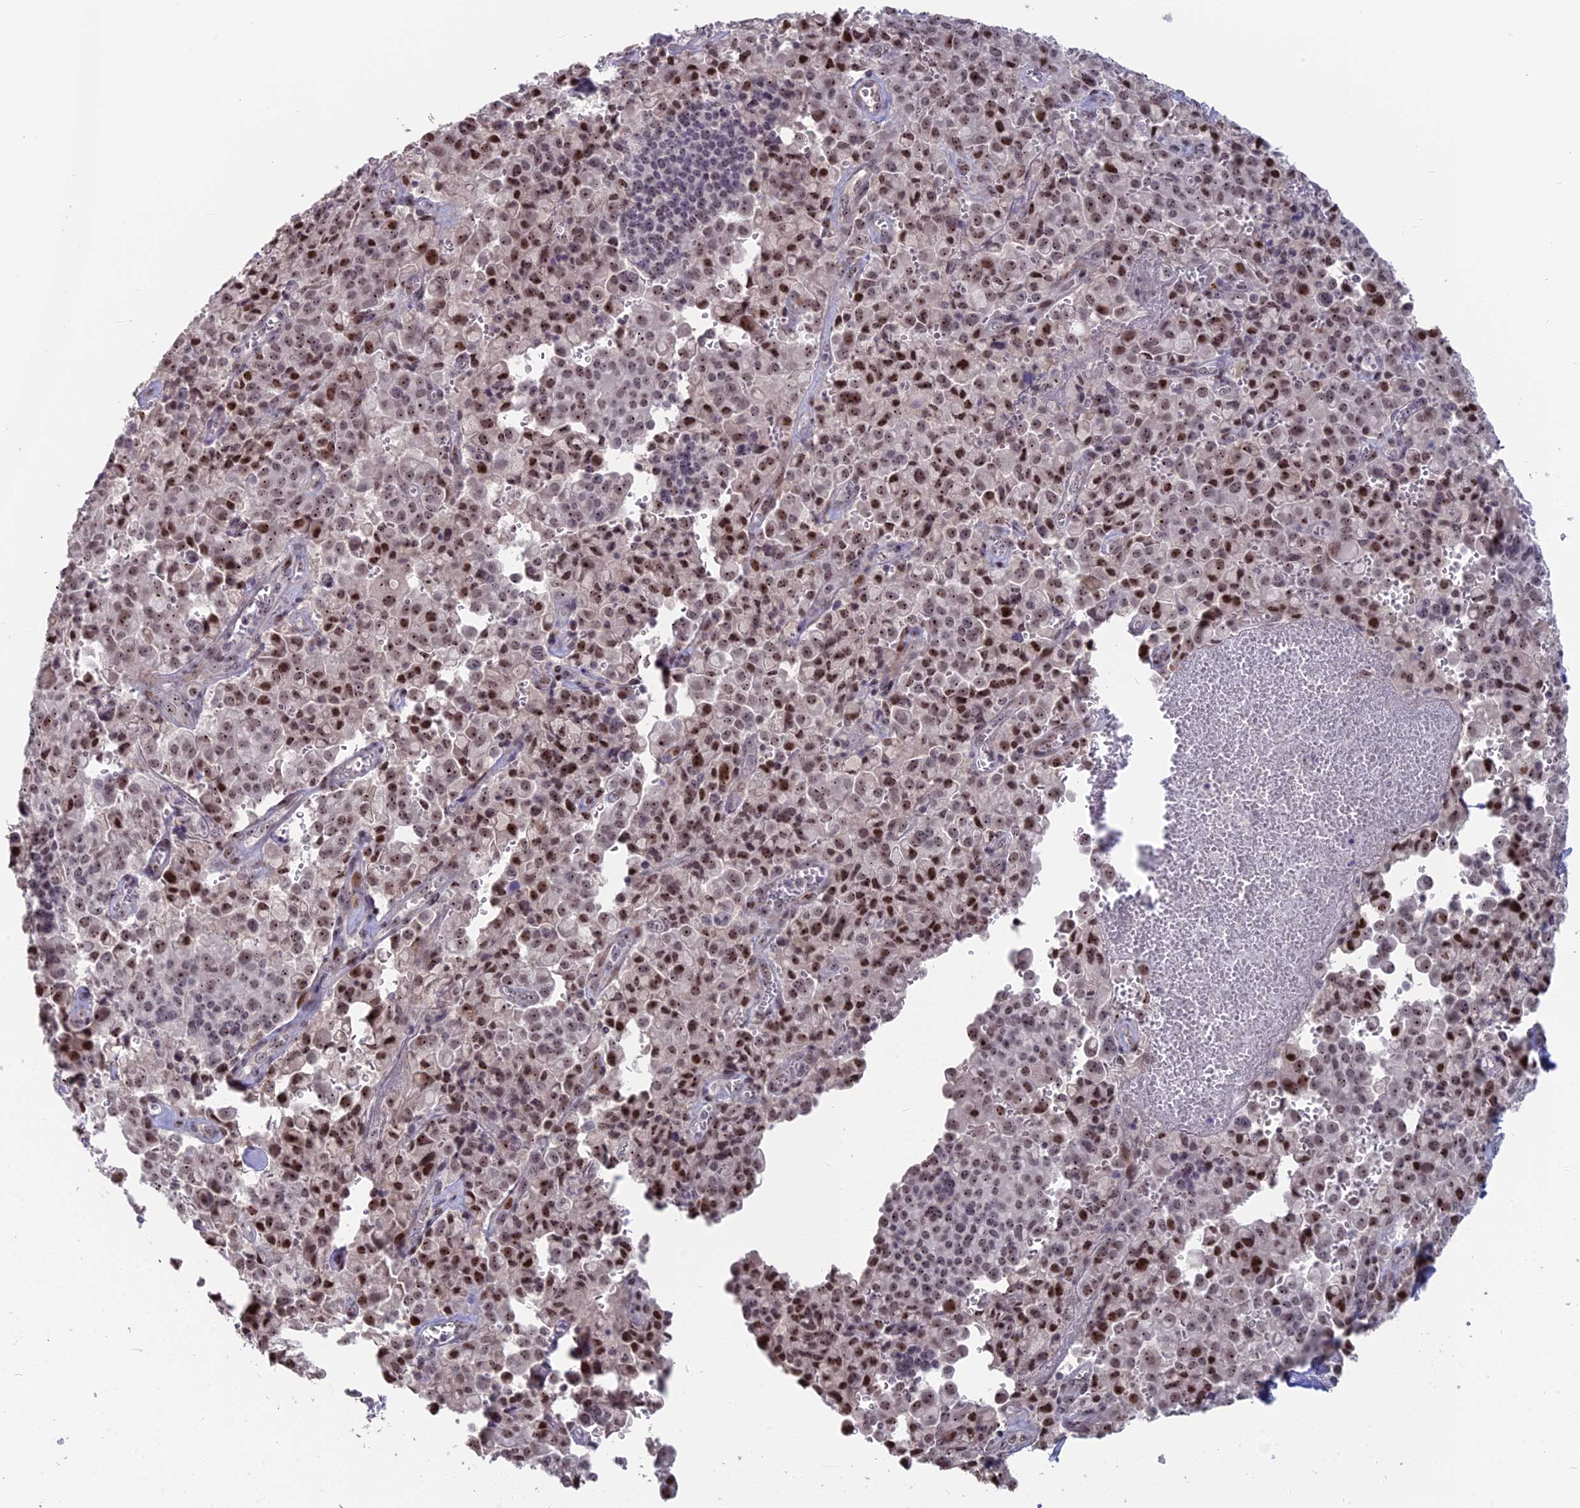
{"staining": {"intensity": "moderate", "quantity": ">75%", "location": "nuclear"}, "tissue": "pancreatic cancer", "cell_type": "Tumor cells", "image_type": "cancer", "snomed": [{"axis": "morphology", "description": "Adenocarcinoma, NOS"}, {"axis": "topography", "description": "Pancreas"}], "caption": "Protein staining displays moderate nuclear positivity in approximately >75% of tumor cells in adenocarcinoma (pancreatic).", "gene": "FAM131A", "patient": {"sex": "male", "age": 65}}